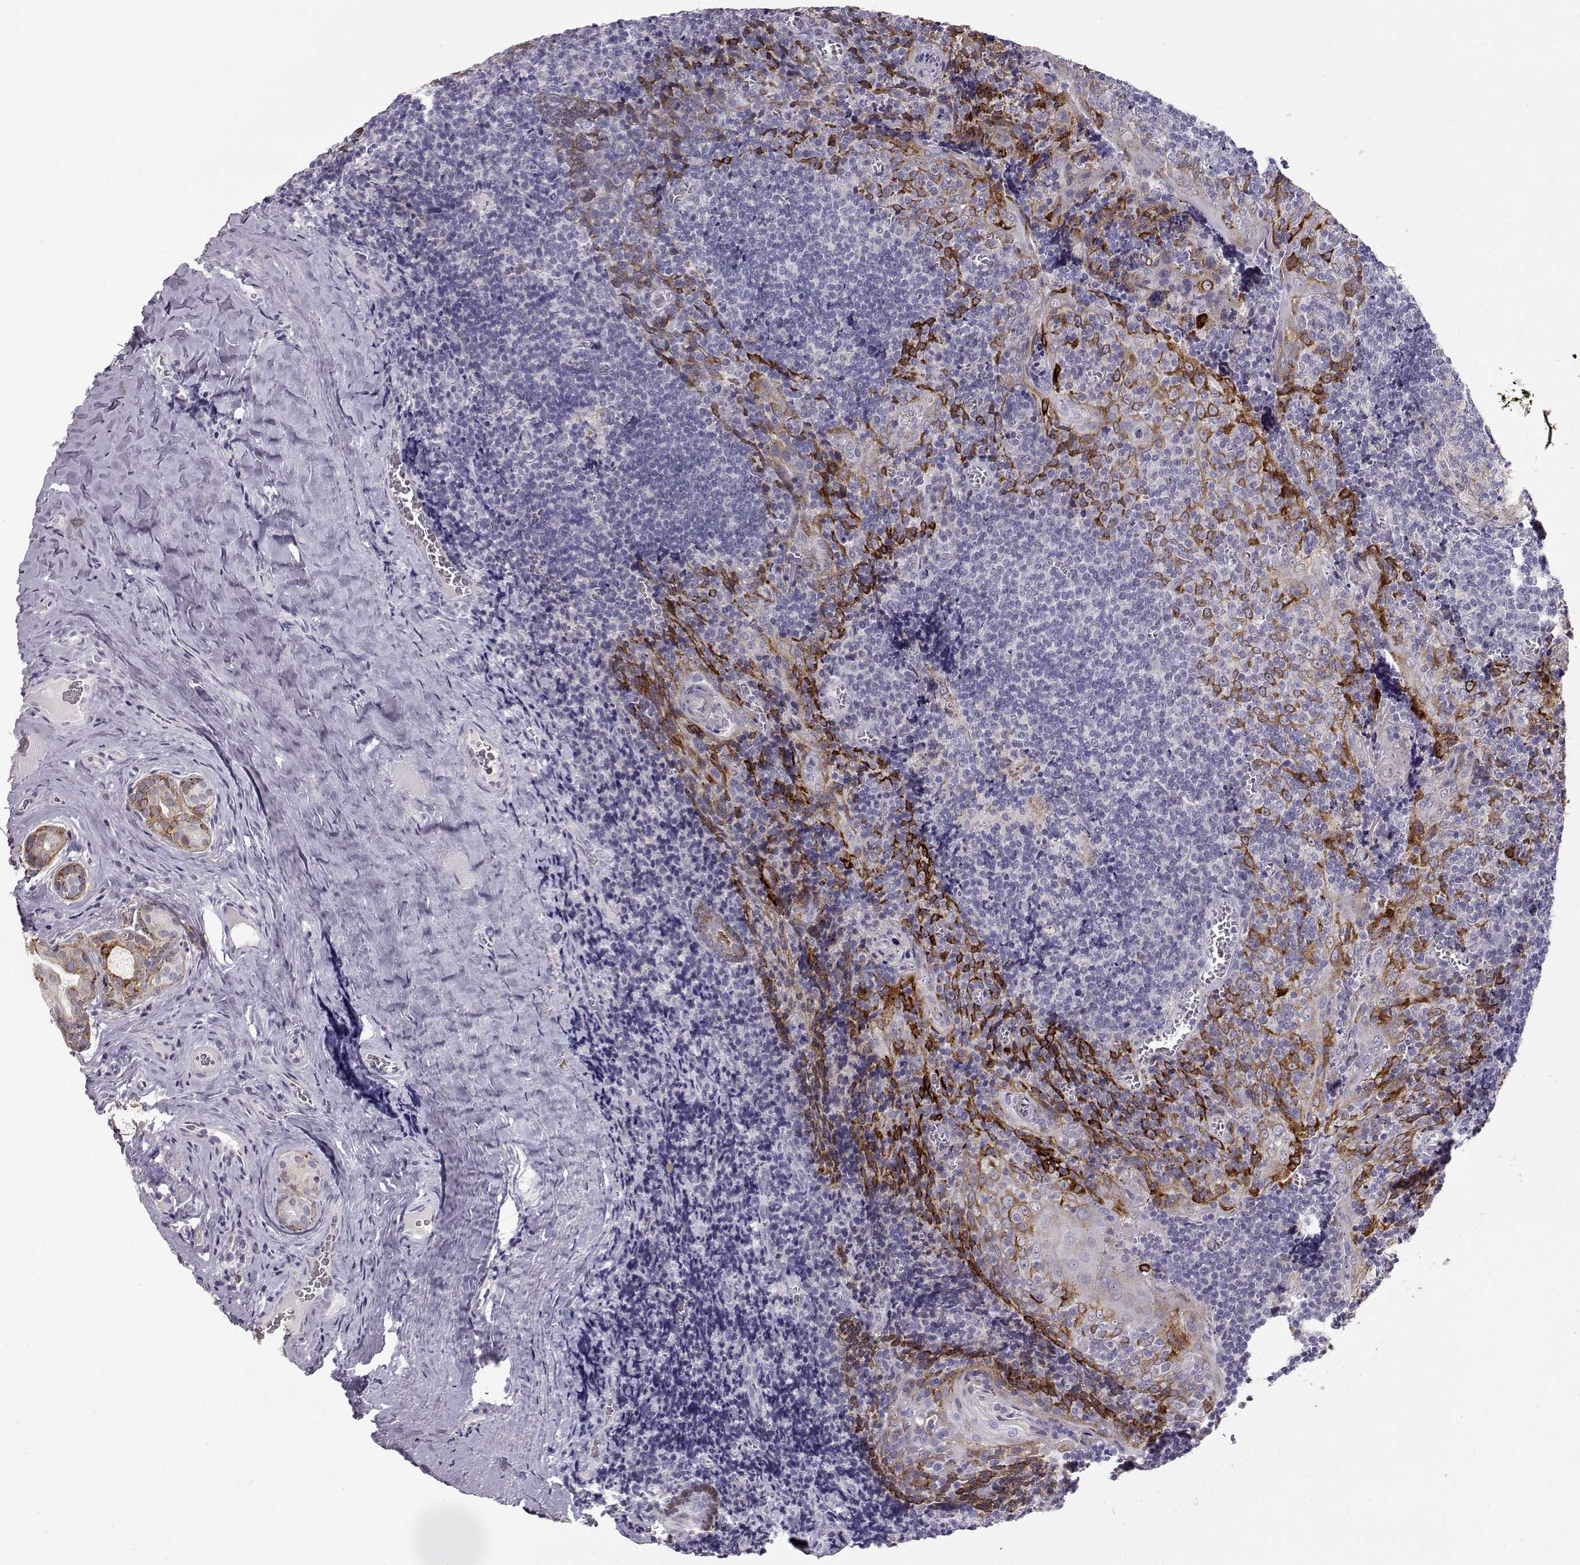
{"staining": {"intensity": "negative", "quantity": "none", "location": "none"}, "tissue": "tonsil", "cell_type": "Germinal center cells", "image_type": "normal", "snomed": [{"axis": "morphology", "description": "Normal tissue, NOS"}, {"axis": "morphology", "description": "Inflammation, NOS"}, {"axis": "topography", "description": "Tonsil"}], "caption": "There is no significant staining in germinal center cells of tonsil. (DAB immunohistochemistry visualized using brightfield microscopy, high magnification).", "gene": "LAMB3", "patient": {"sex": "female", "age": 31}}